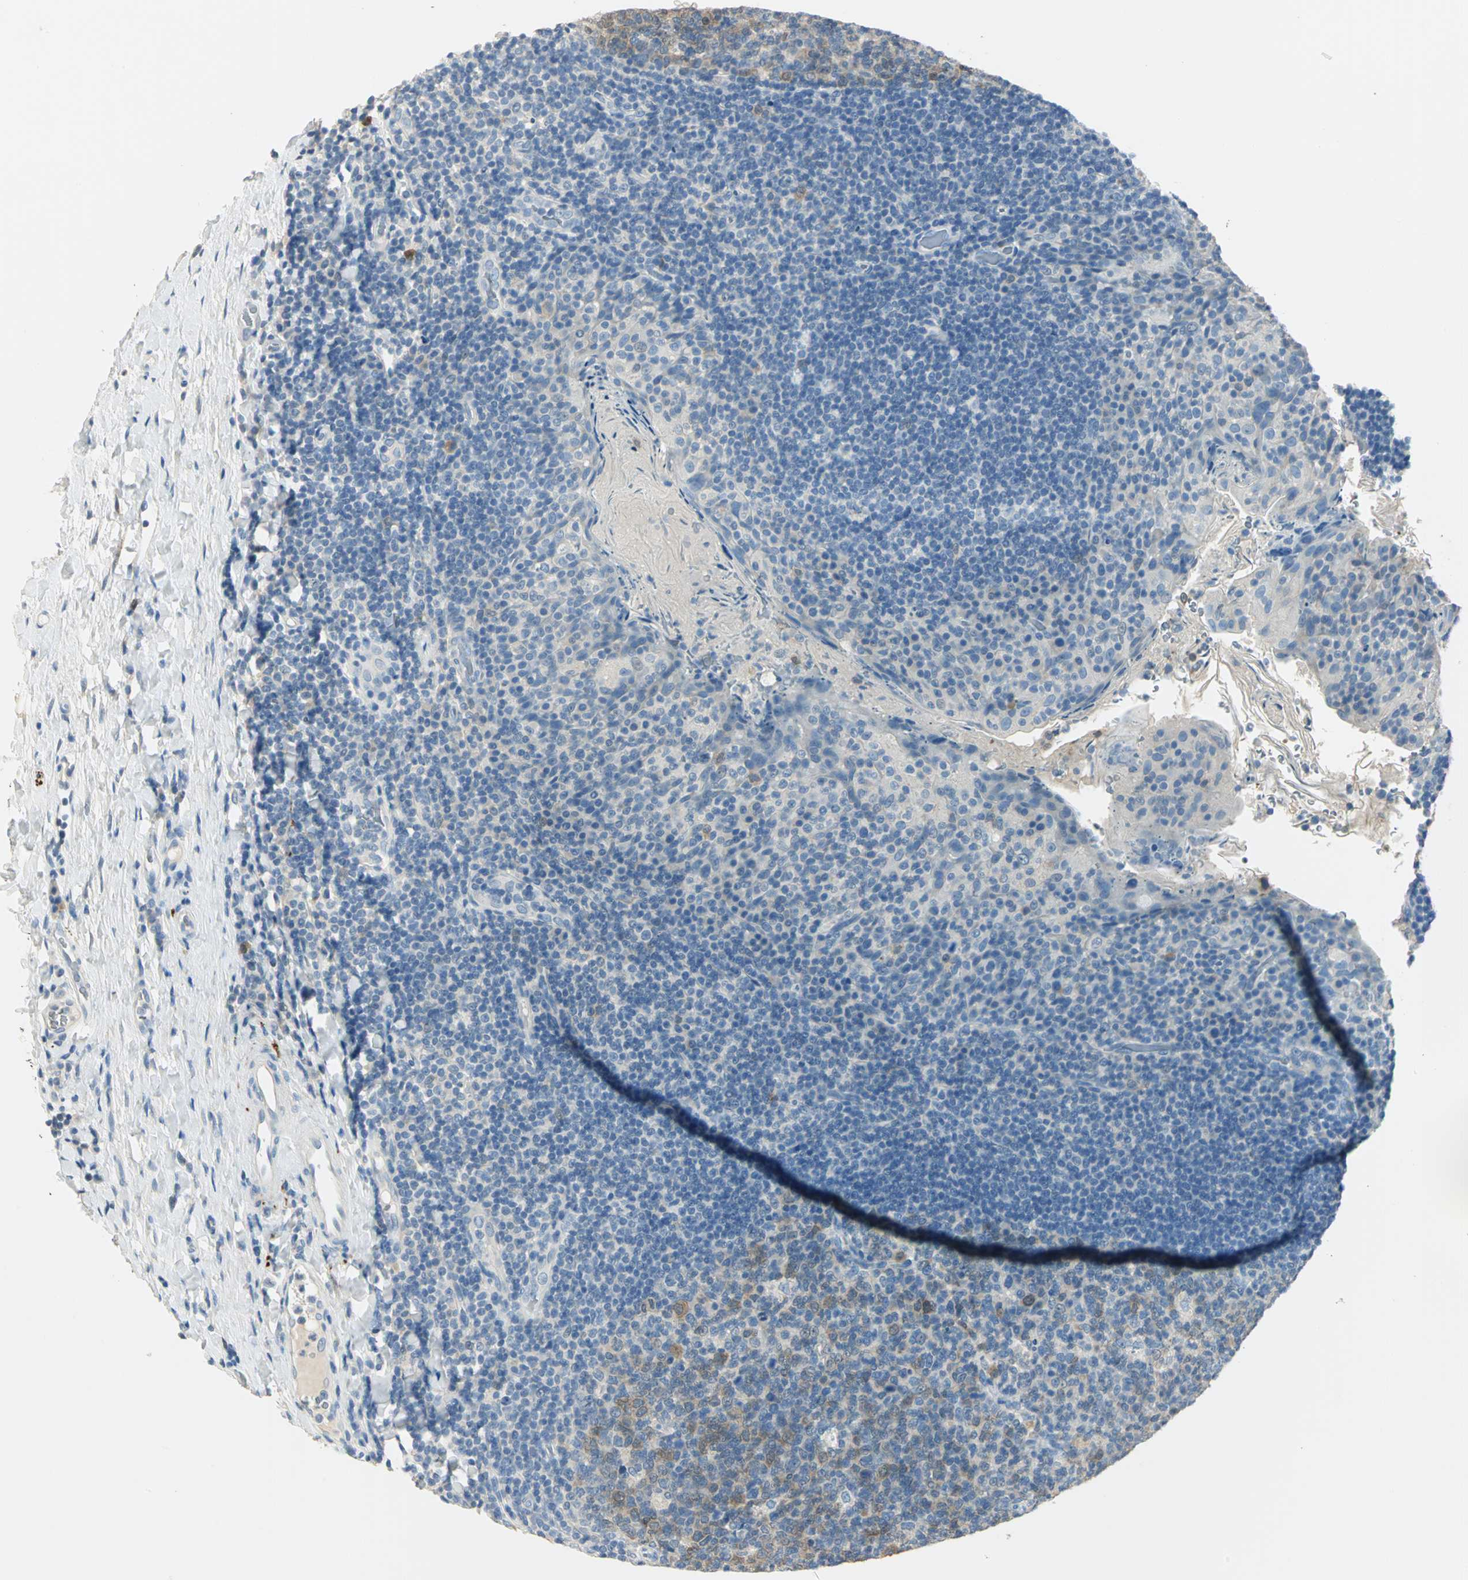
{"staining": {"intensity": "moderate", "quantity": "25%-75%", "location": "cytoplasmic/membranous,nuclear"}, "tissue": "tonsil", "cell_type": "Germinal center cells", "image_type": "normal", "snomed": [{"axis": "morphology", "description": "Normal tissue, NOS"}, {"axis": "topography", "description": "Tonsil"}], "caption": "Immunohistochemistry photomicrograph of unremarkable tonsil stained for a protein (brown), which displays medium levels of moderate cytoplasmic/membranous,nuclear expression in approximately 25%-75% of germinal center cells.", "gene": "UCHL1", "patient": {"sex": "male", "age": 17}}